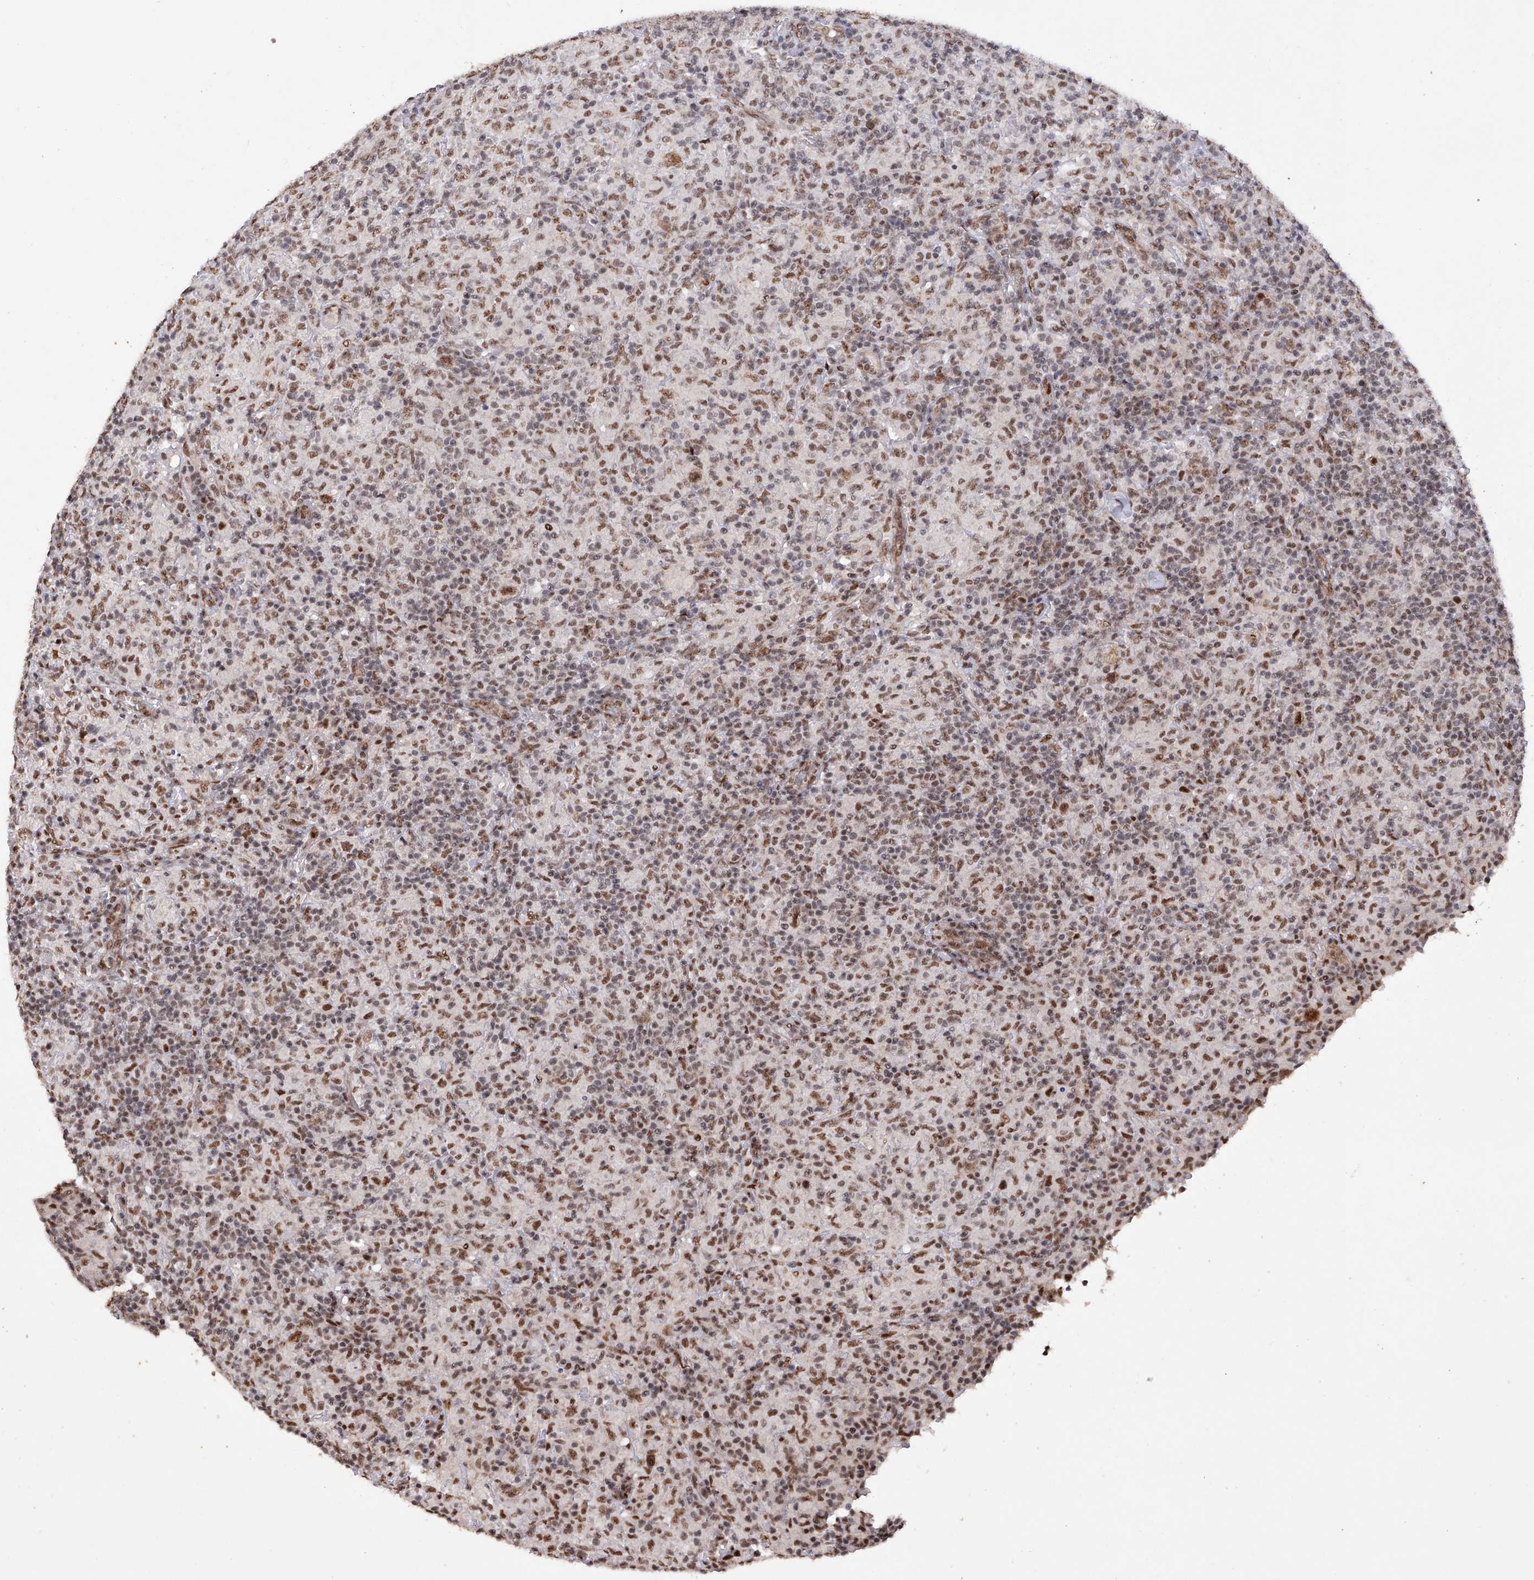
{"staining": {"intensity": "moderate", "quantity": ">75%", "location": "nuclear"}, "tissue": "lymphoma", "cell_type": "Tumor cells", "image_type": "cancer", "snomed": [{"axis": "morphology", "description": "Hodgkin's disease, NOS"}, {"axis": "topography", "description": "Lymph node"}], "caption": "Immunohistochemistry (IHC) of Hodgkin's disease displays medium levels of moderate nuclear staining in about >75% of tumor cells.", "gene": "NFATC4", "patient": {"sex": "male", "age": 70}}